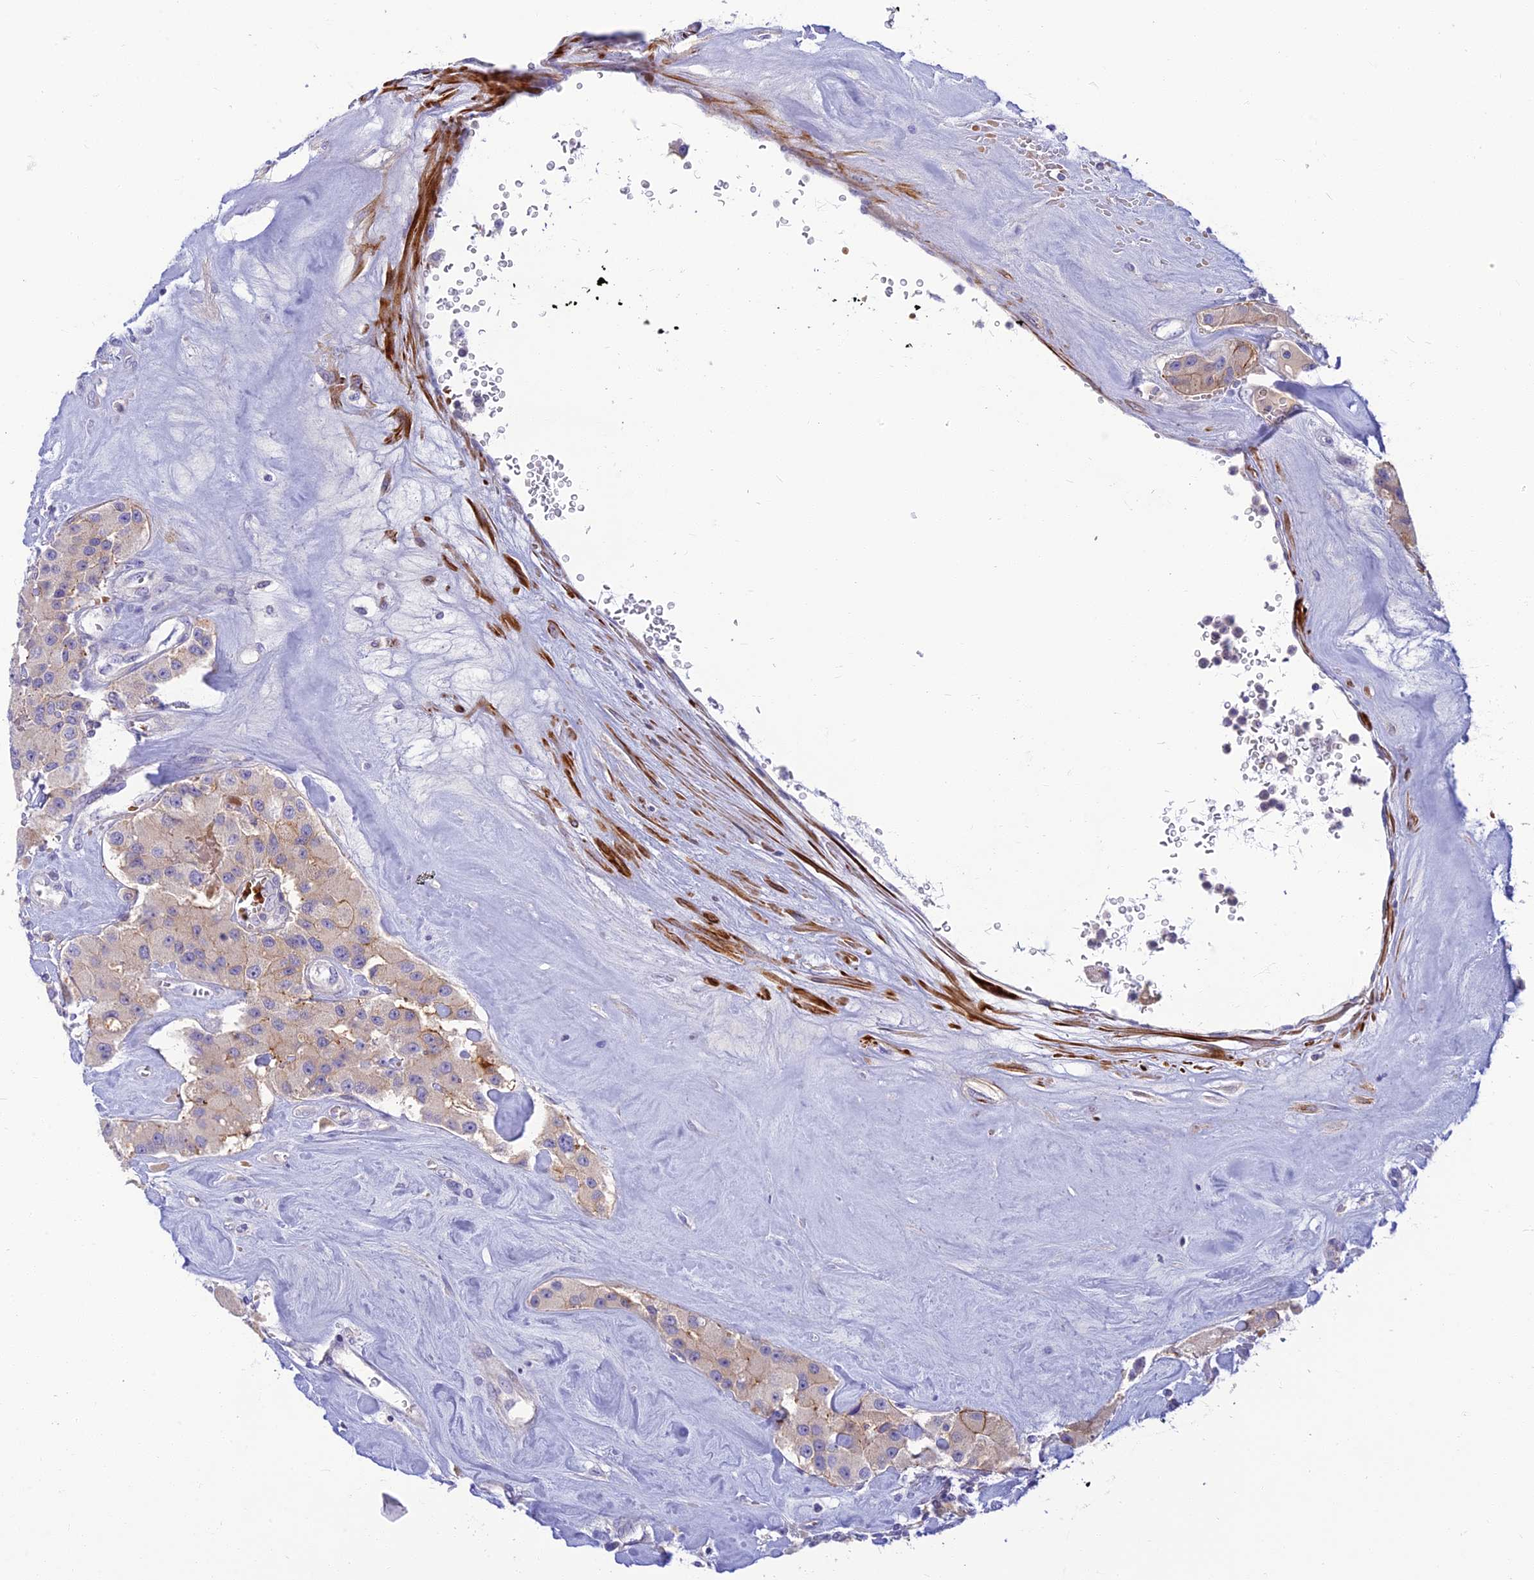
{"staining": {"intensity": "moderate", "quantity": "<25%", "location": "cytoplasmic/membranous"}, "tissue": "carcinoid", "cell_type": "Tumor cells", "image_type": "cancer", "snomed": [{"axis": "morphology", "description": "Carcinoid, malignant, NOS"}, {"axis": "topography", "description": "Pancreas"}], "caption": "High-power microscopy captured an immunohistochemistry image of malignant carcinoid, revealing moderate cytoplasmic/membranous staining in about <25% of tumor cells. (DAB (3,3'-diaminobenzidine) IHC with brightfield microscopy, high magnification).", "gene": "CLIP4", "patient": {"sex": "male", "age": 41}}